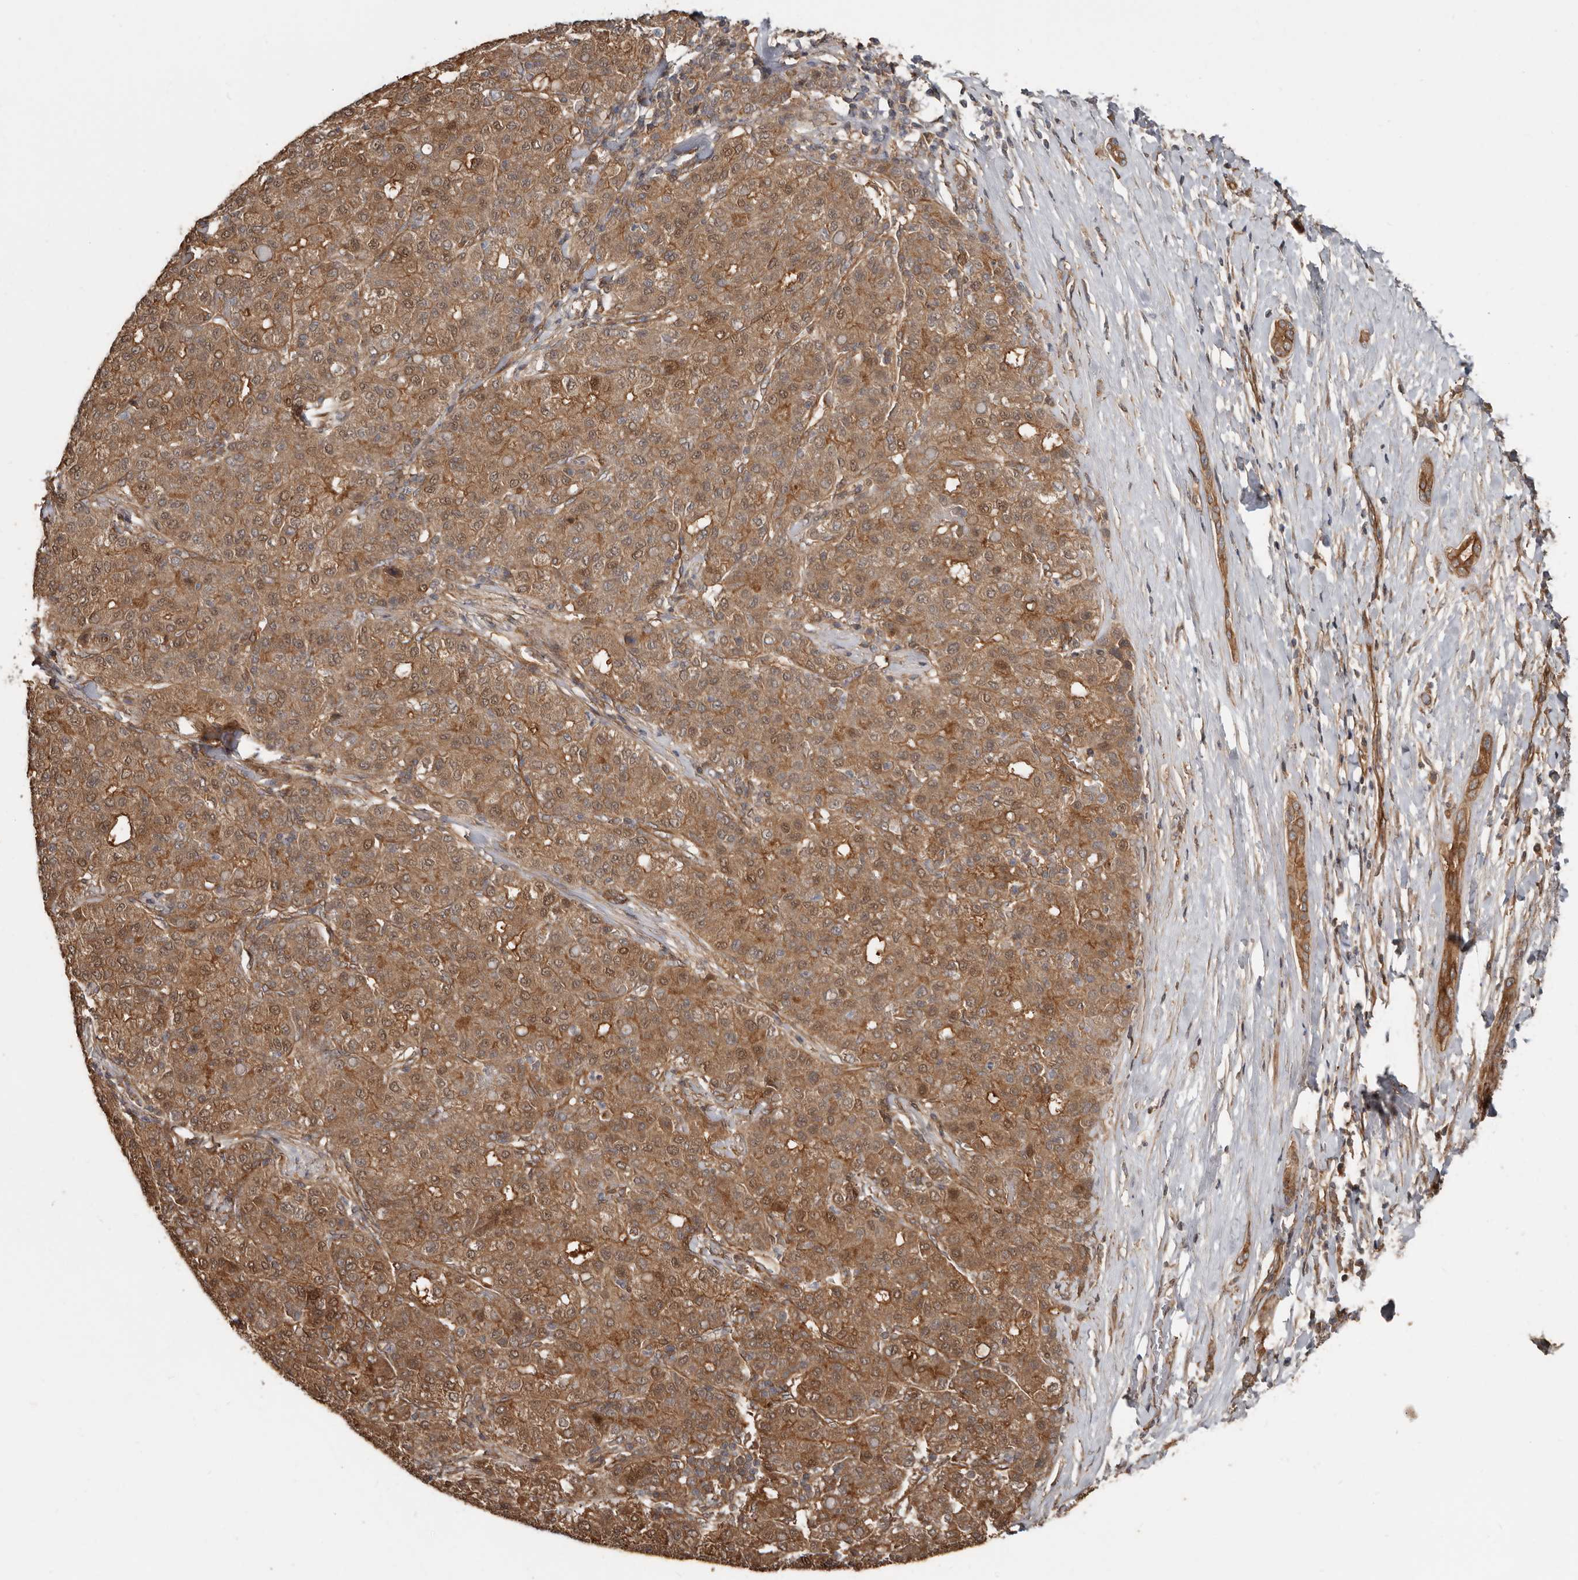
{"staining": {"intensity": "moderate", "quantity": ">75%", "location": "cytoplasmic/membranous,nuclear"}, "tissue": "liver cancer", "cell_type": "Tumor cells", "image_type": "cancer", "snomed": [{"axis": "morphology", "description": "Carcinoma, Hepatocellular, NOS"}, {"axis": "topography", "description": "Liver"}], "caption": "The micrograph displays staining of liver cancer (hepatocellular carcinoma), revealing moderate cytoplasmic/membranous and nuclear protein expression (brown color) within tumor cells.", "gene": "EXOC3L1", "patient": {"sex": "male", "age": 65}}